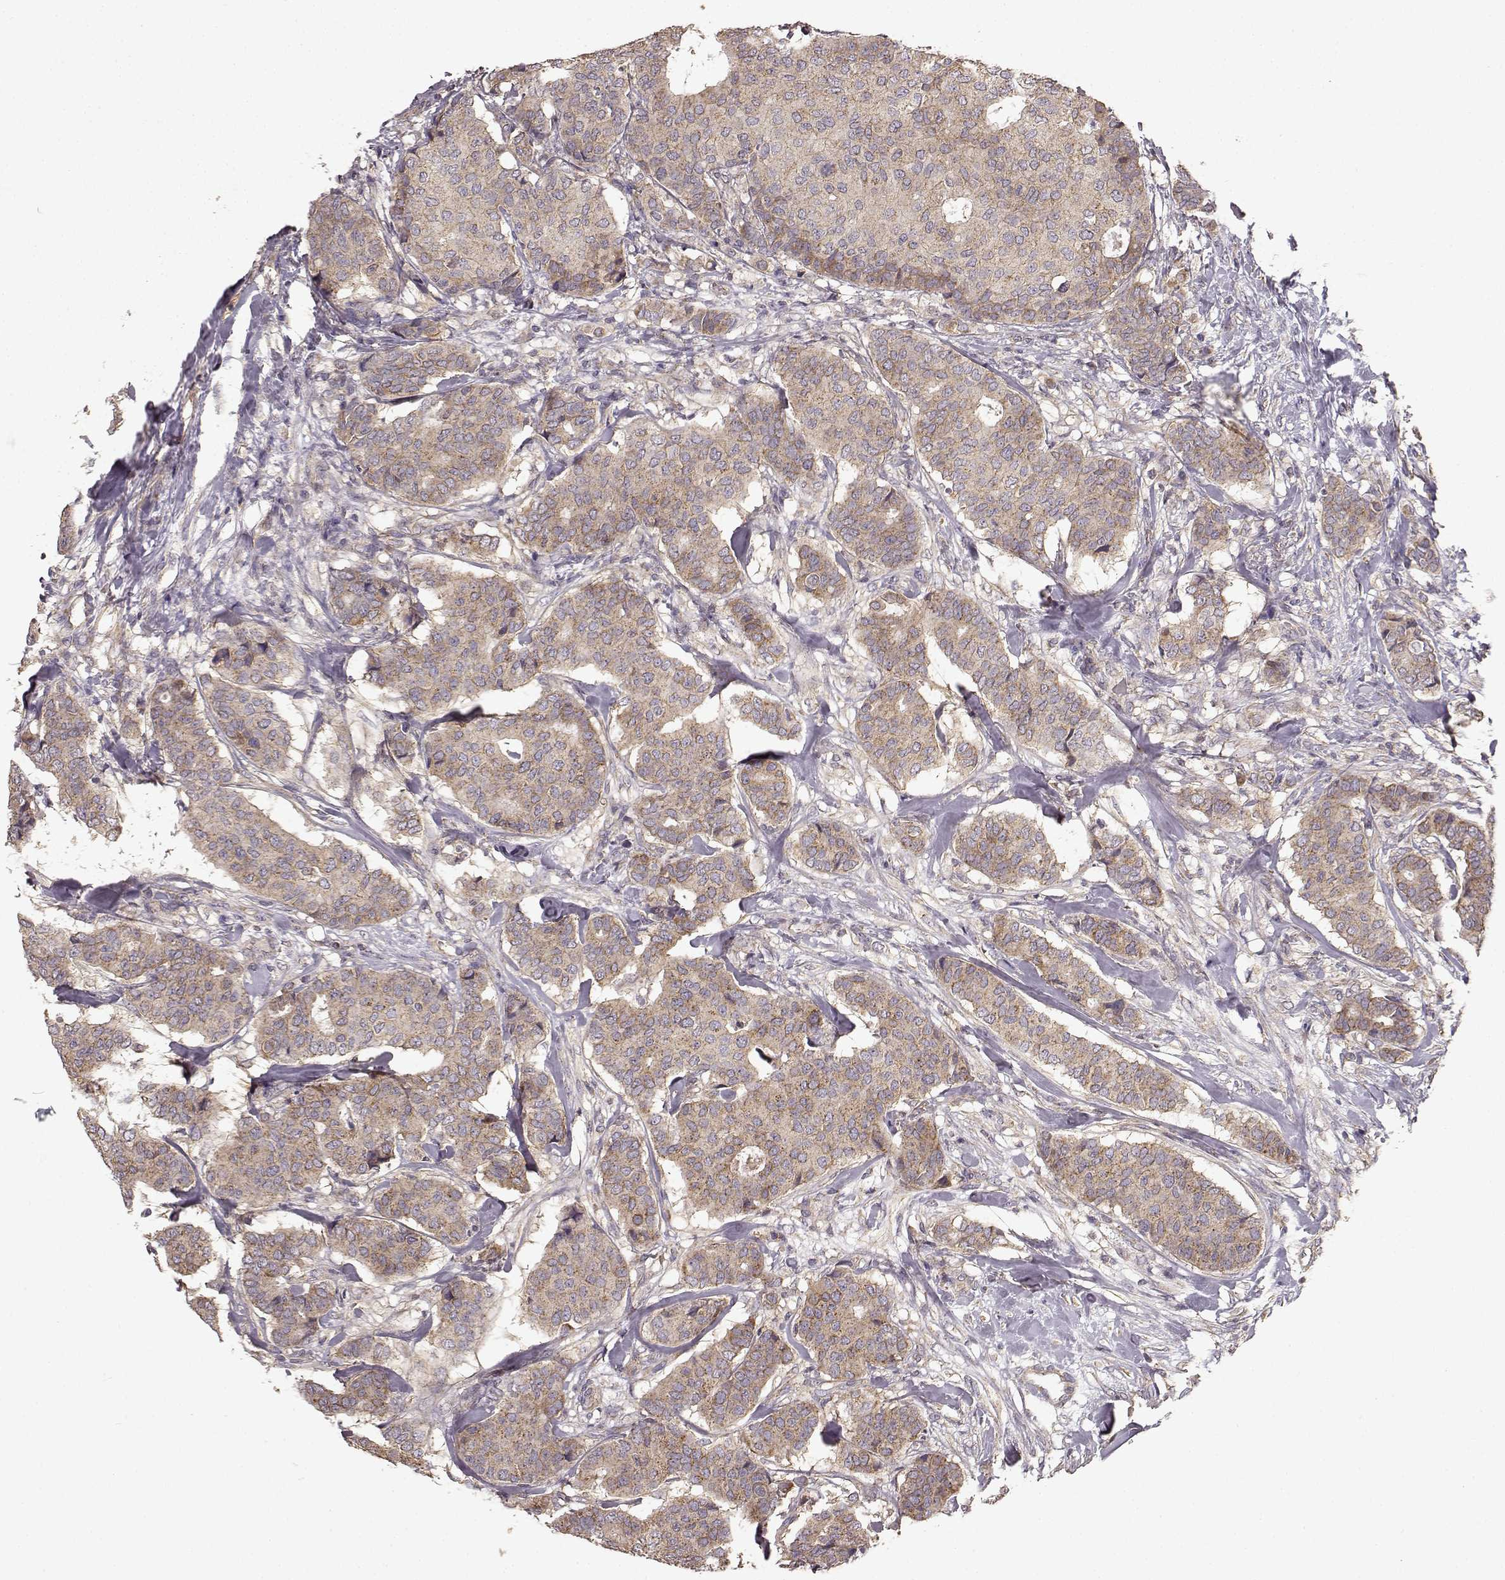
{"staining": {"intensity": "weak", "quantity": ">75%", "location": "cytoplasmic/membranous"}, "tissue": "breast cancer", "cell_type": "Tumor cells", "image_type": "cancer", "snomed": [{"axis": "morphology", "description": "Duct carcinoma"}, {"axis": "topography", "description": "Breast"}], "caption": "About >75% of tumor cells in breast cancer (infiltrating ductal carcinoma) demonstrate weak cytoplasmic/membranous protein positivity as visualized by brown immunohistochemical staining.", "gene": "ERBB3", "patient": {"sex": "female", "age": 75}}